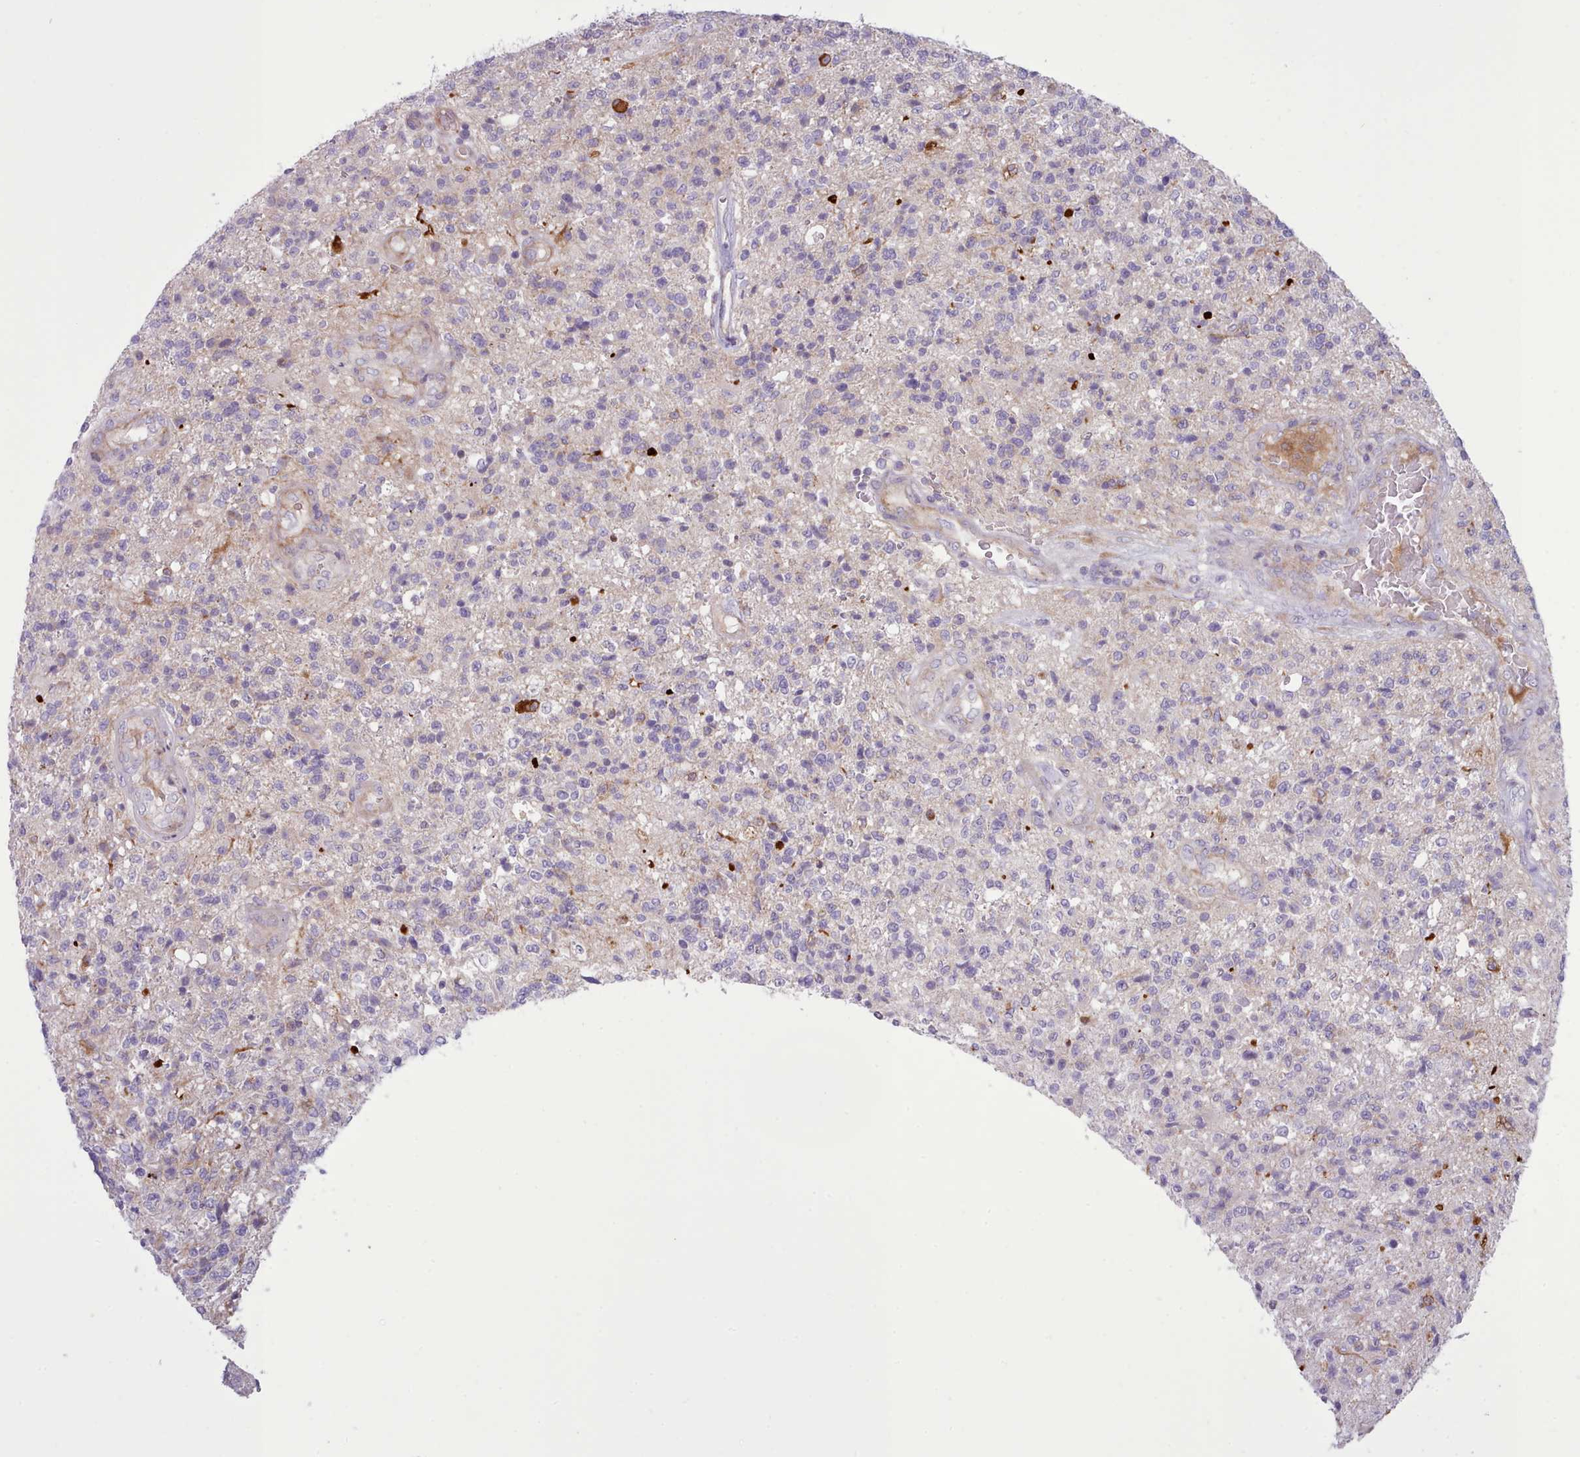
{"staining": {"intensity": "negative", "quantity": "none", "location": "none"}, "tissue": "glioma", "cell_type": "Tumor cells", "image_type": "cancer", "snomed": [{"axis": "morphology", "description": "Glioma, malignant, High grade"}, {"axis": "topography", "description": "Brain"}], "caption": "A photomicrograph of human malignant high-grade glioma is negative for staining in tumor cells.", "gene": "TENT4B", "patient": {"sex": "male", "age": 56}}